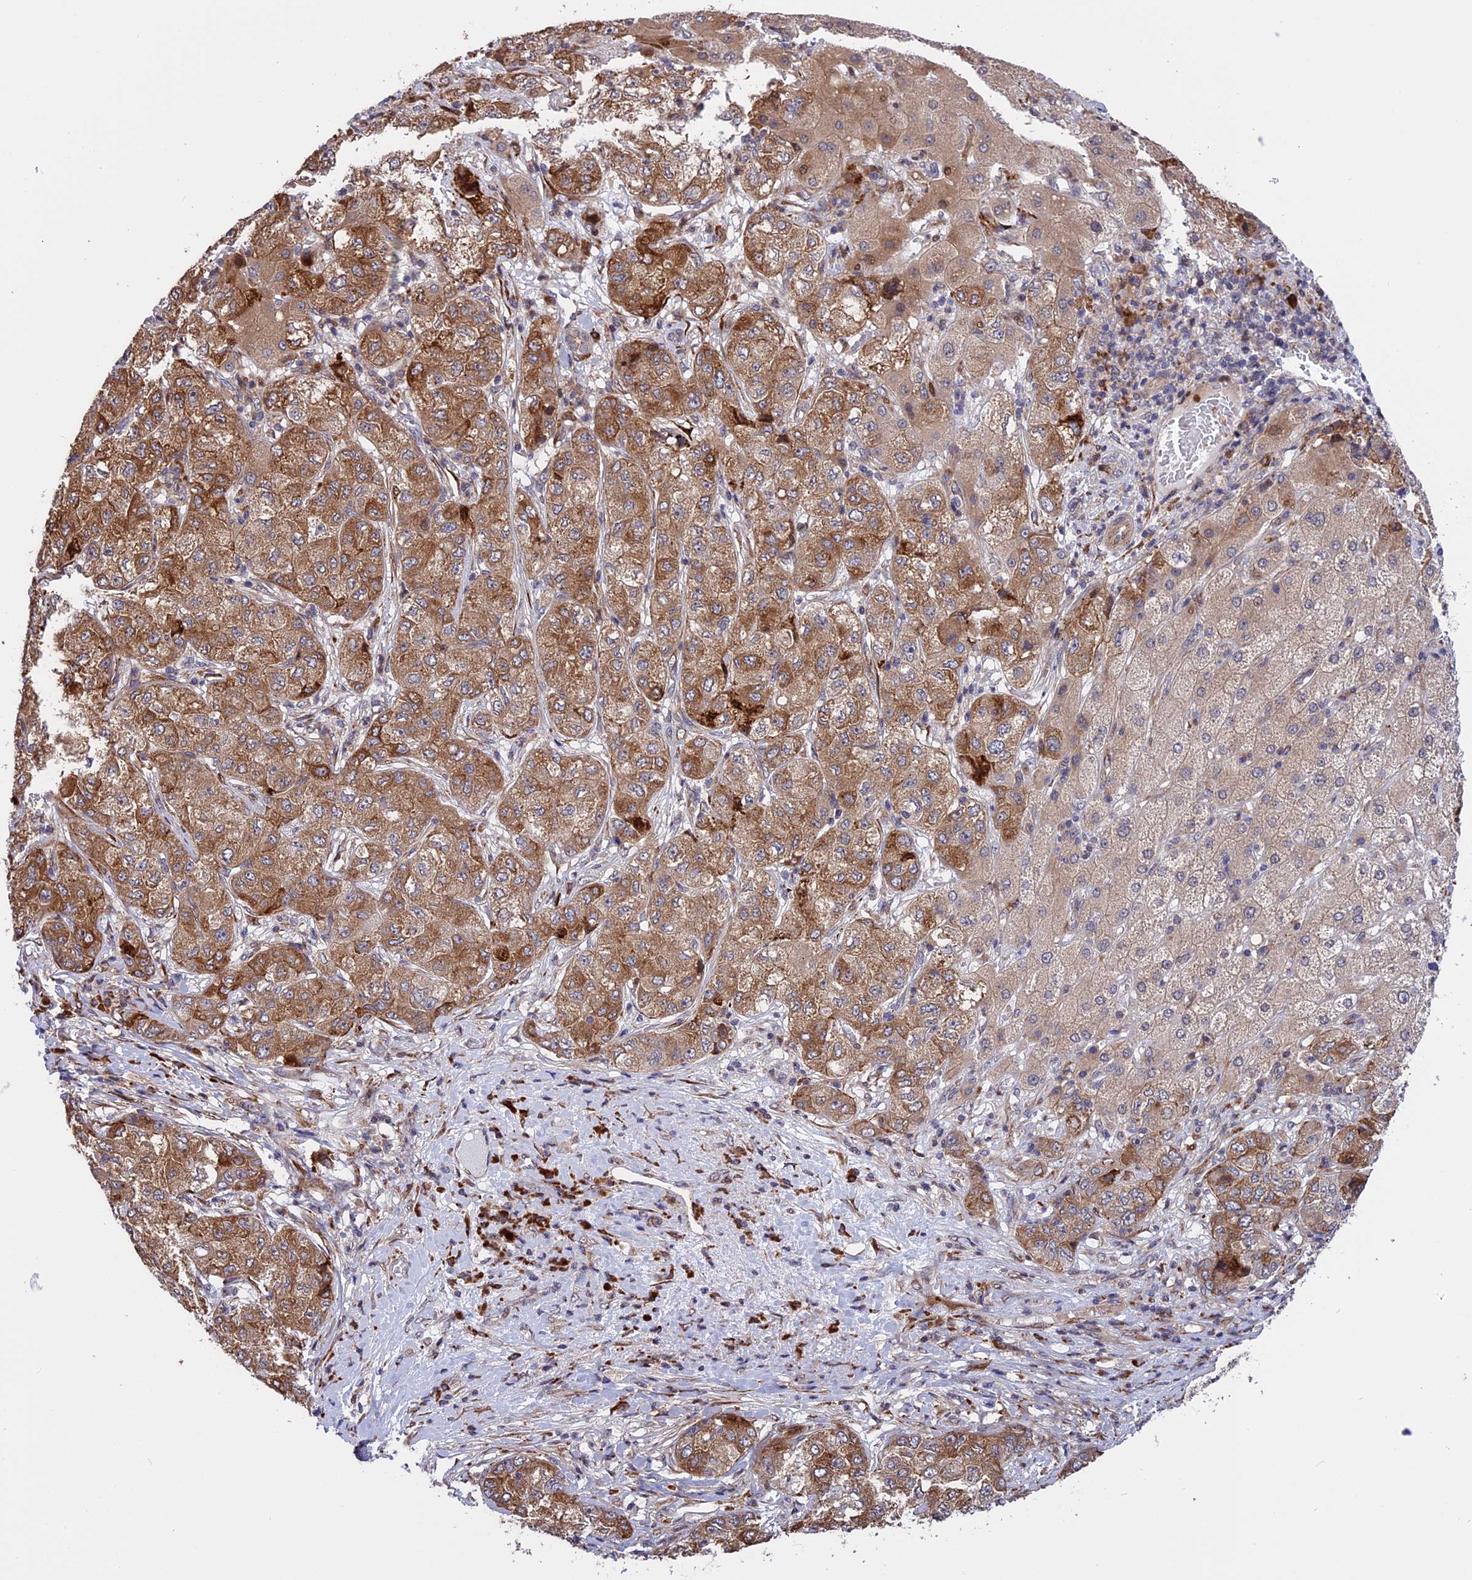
{"staining": {"intensity": "moderate", "quantity": ">75%", "location": "cytoplasmic/membranous"}, "tissue": "liver cancer", "cell_type": "Tumor cells", "image_type": "cancer", "snomed": [{"axis": "morphology", "description": "Carcinoma, Hepatocellular, NOS"}, {"axis": "topography", "description": "Liver"}], "caption": "Protein staining of liver cancer tissue exhibits moderate cytoplasmic/membranous positivity in about >75% of tumor cells. The protein is shown in brown color, while the nuclei are stained blue.", "gene": "DDX60L", "patient": {"sex": "male", "age": 80}}